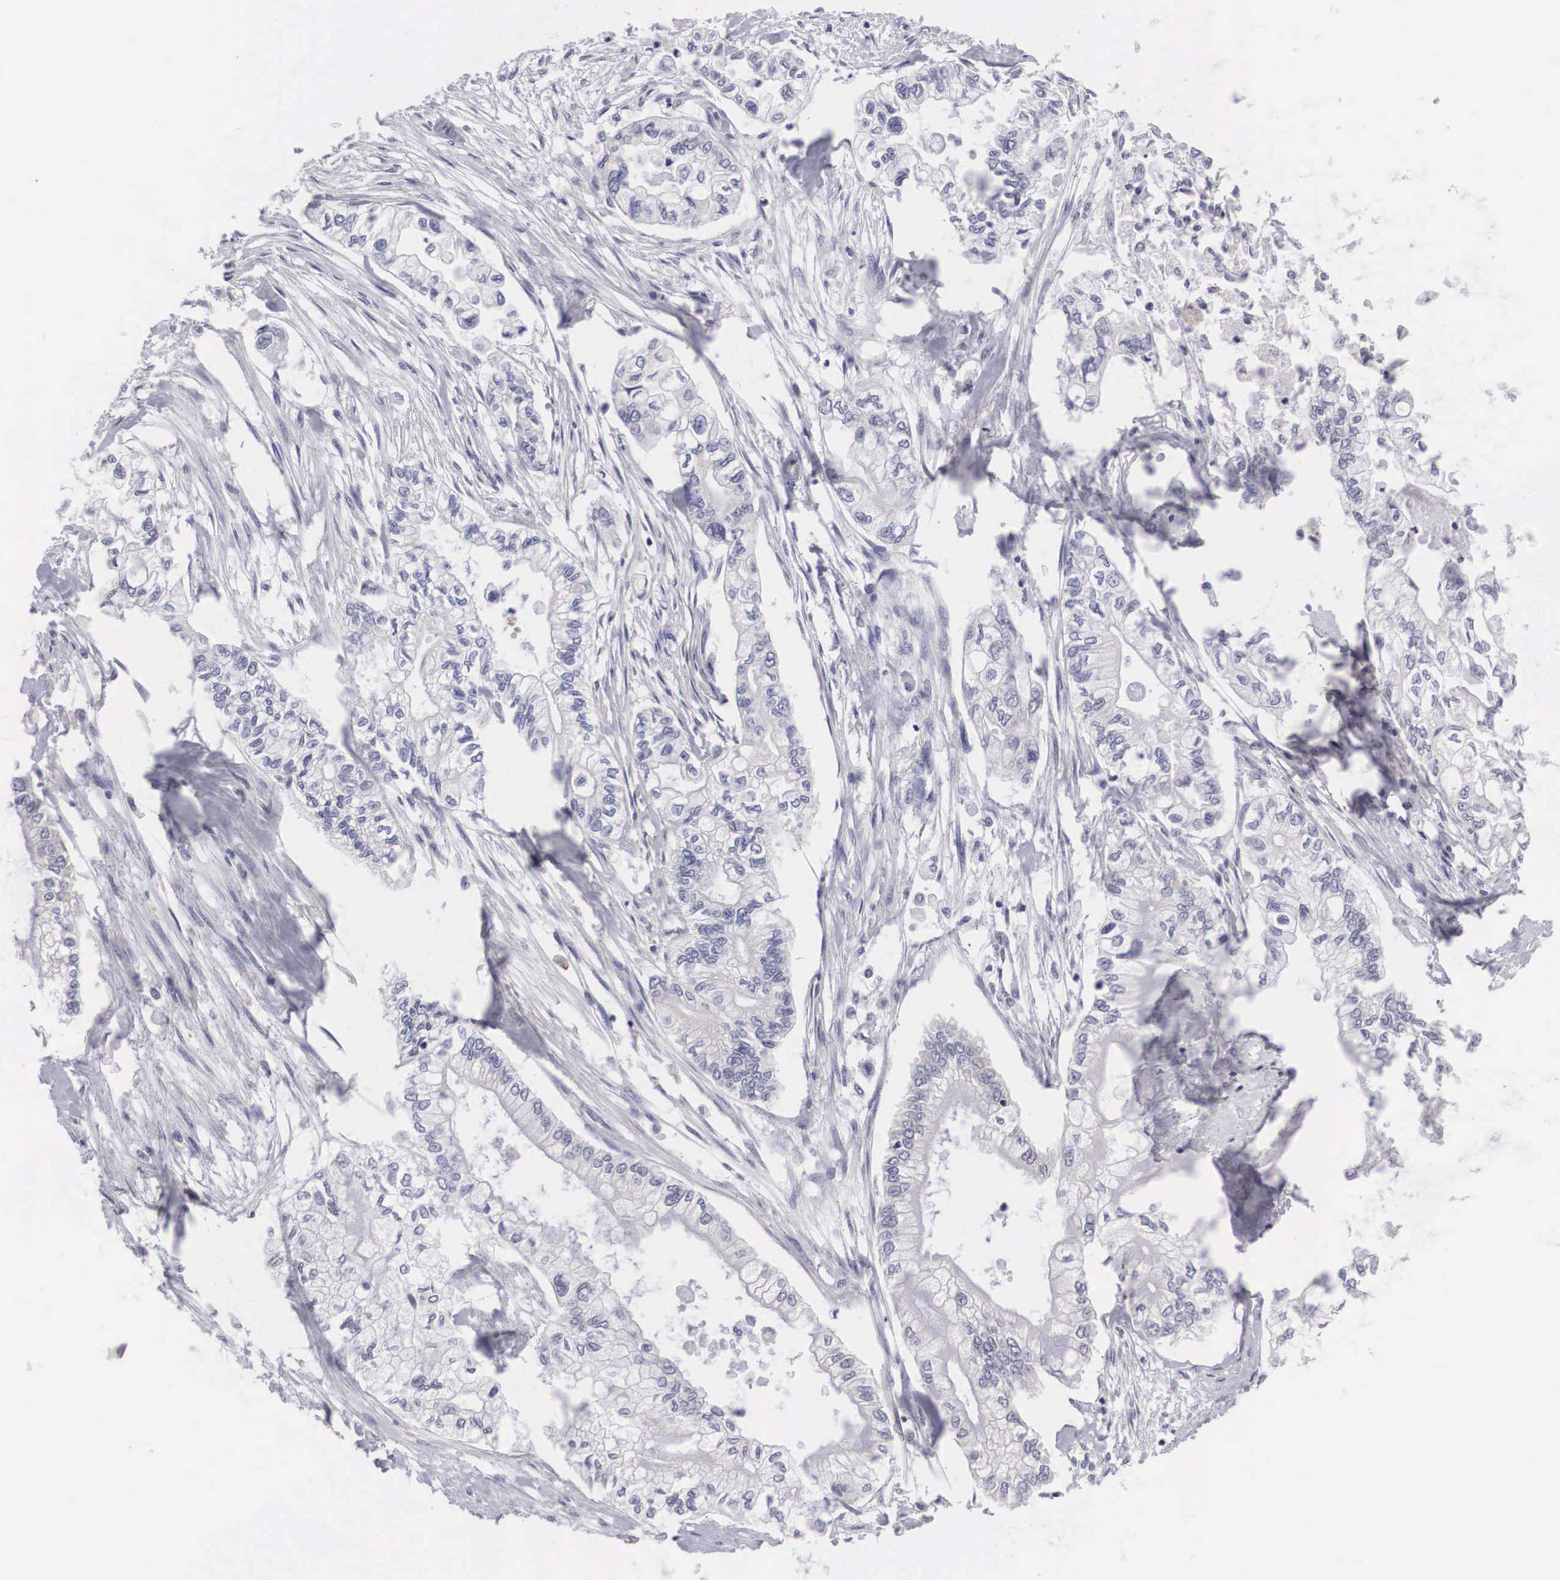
{"staining": {"intensity": "negative", "quantity": "none", "location": "none"}, "tissue": "pancreatic cancer", "cell_type": "Tumor cells", "image_type": "cancer", "snomed": [{"axis": "morphology", "description": "Adenocarcinoma, NOS"}, {"axis": "topography", "description": "Pancreas"}], "caption": "Photomicrograph shows no protein staining in tumor cells of pancreatic cancer (adenocarcinoma) tissue. (Brightfield microscopy of DAB immunohistochemistry at high magnification).", "gene": "ARMCX3", "patient": {"sex": "male", "age": 79}}